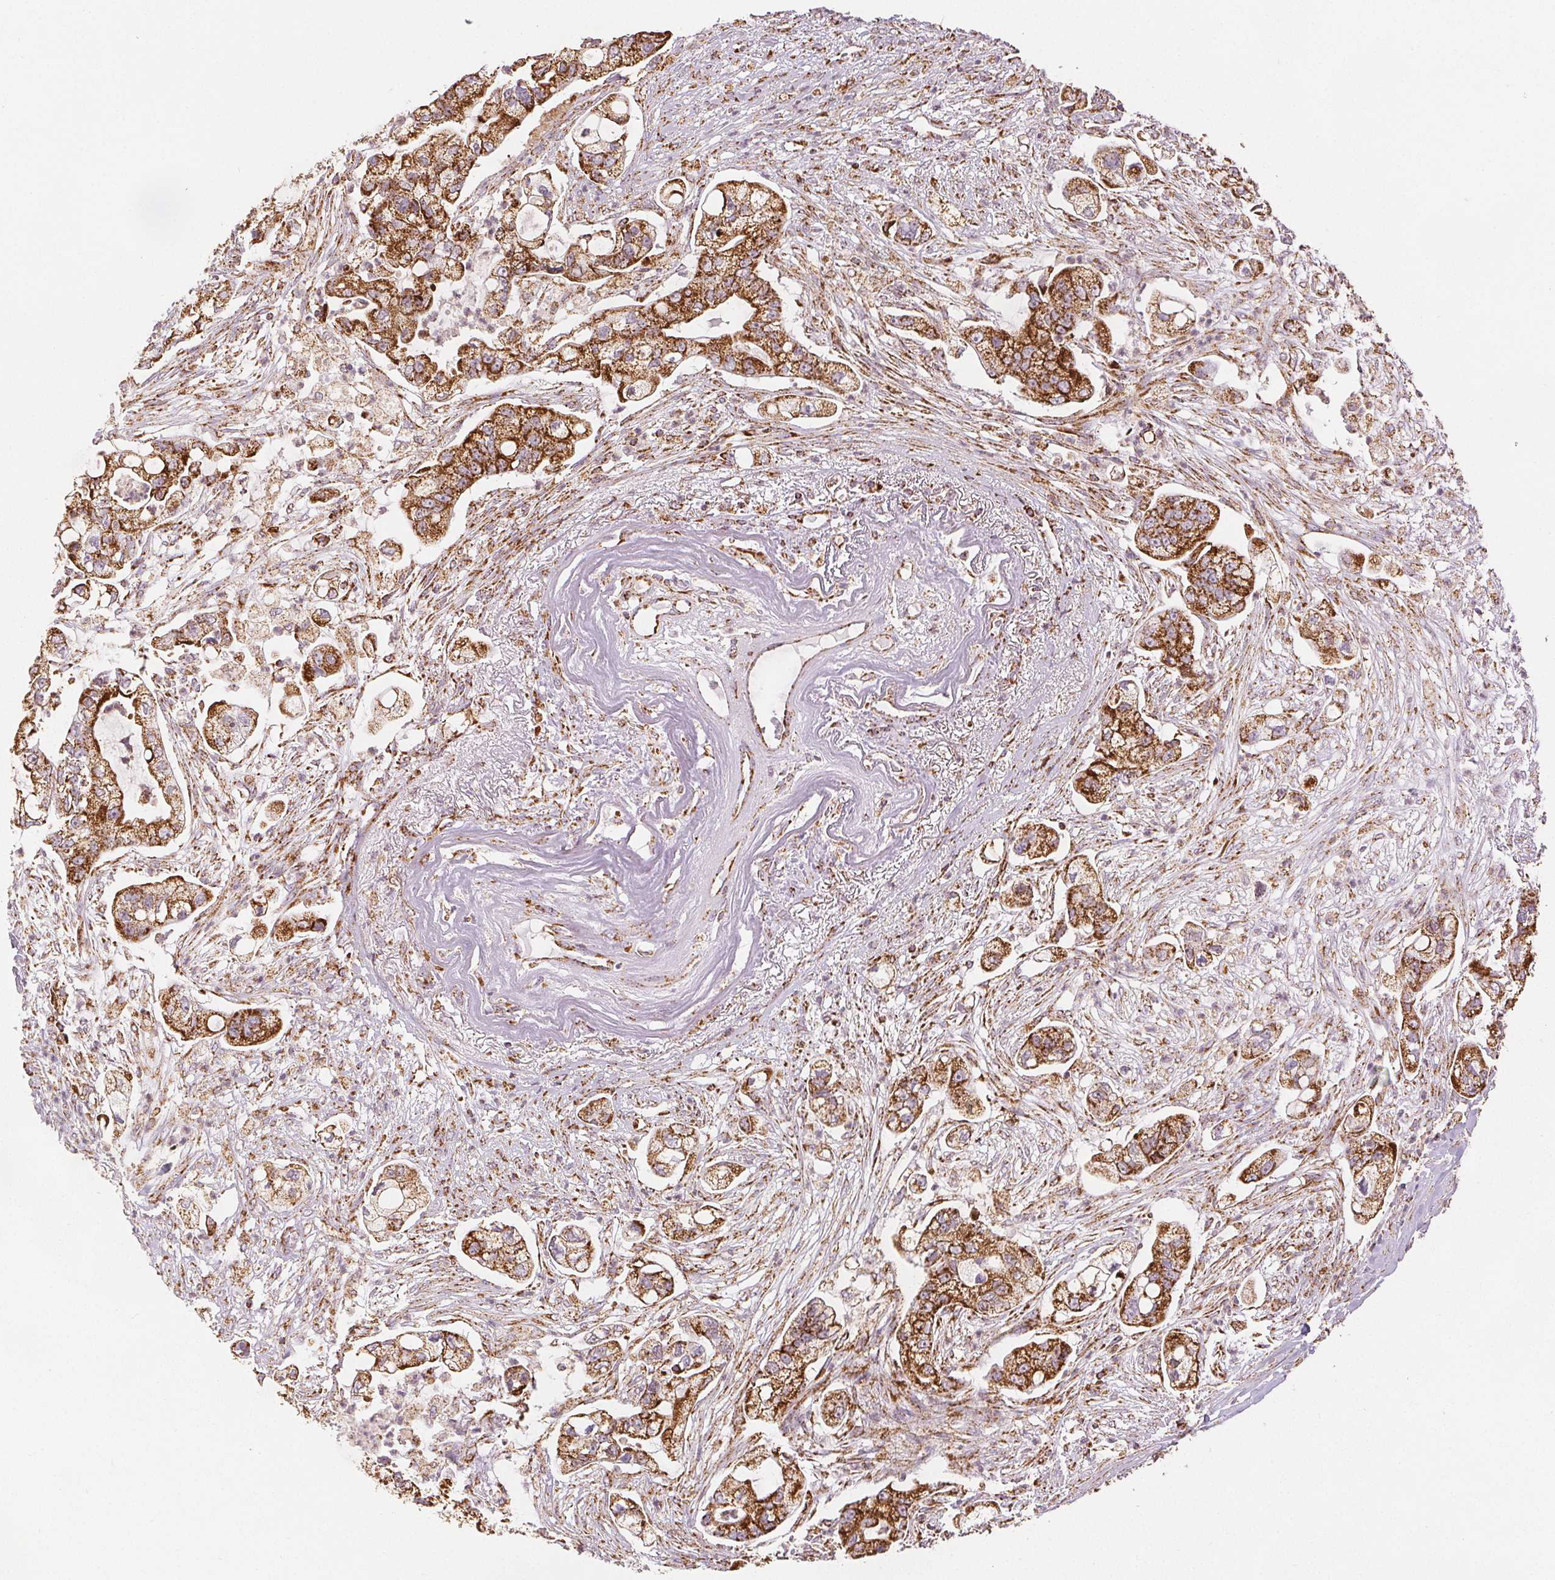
{"staining": {"intensity": "strong", "quantity": ">75%", "location": "cytoplasmic/membranous"}, "tissue": "pancreatic cancer", "cell_type": "Tumor cells", "image_type": "cancer", "snomed": [{"axis": "morphology", "description": "Adenocarcinoma, NOS"}, {"axis": "topography", "description": "Pancreas"}], "caption": "An image showing strong cytoplasmic/membranous staining in approximately >75% of tumor cells in pancreatic cancer (adenocarcinoma), as visualized by brown immunohistochemical staining.", "gene": "SDHB", "patient": {"sex": "female", "age": 69}}